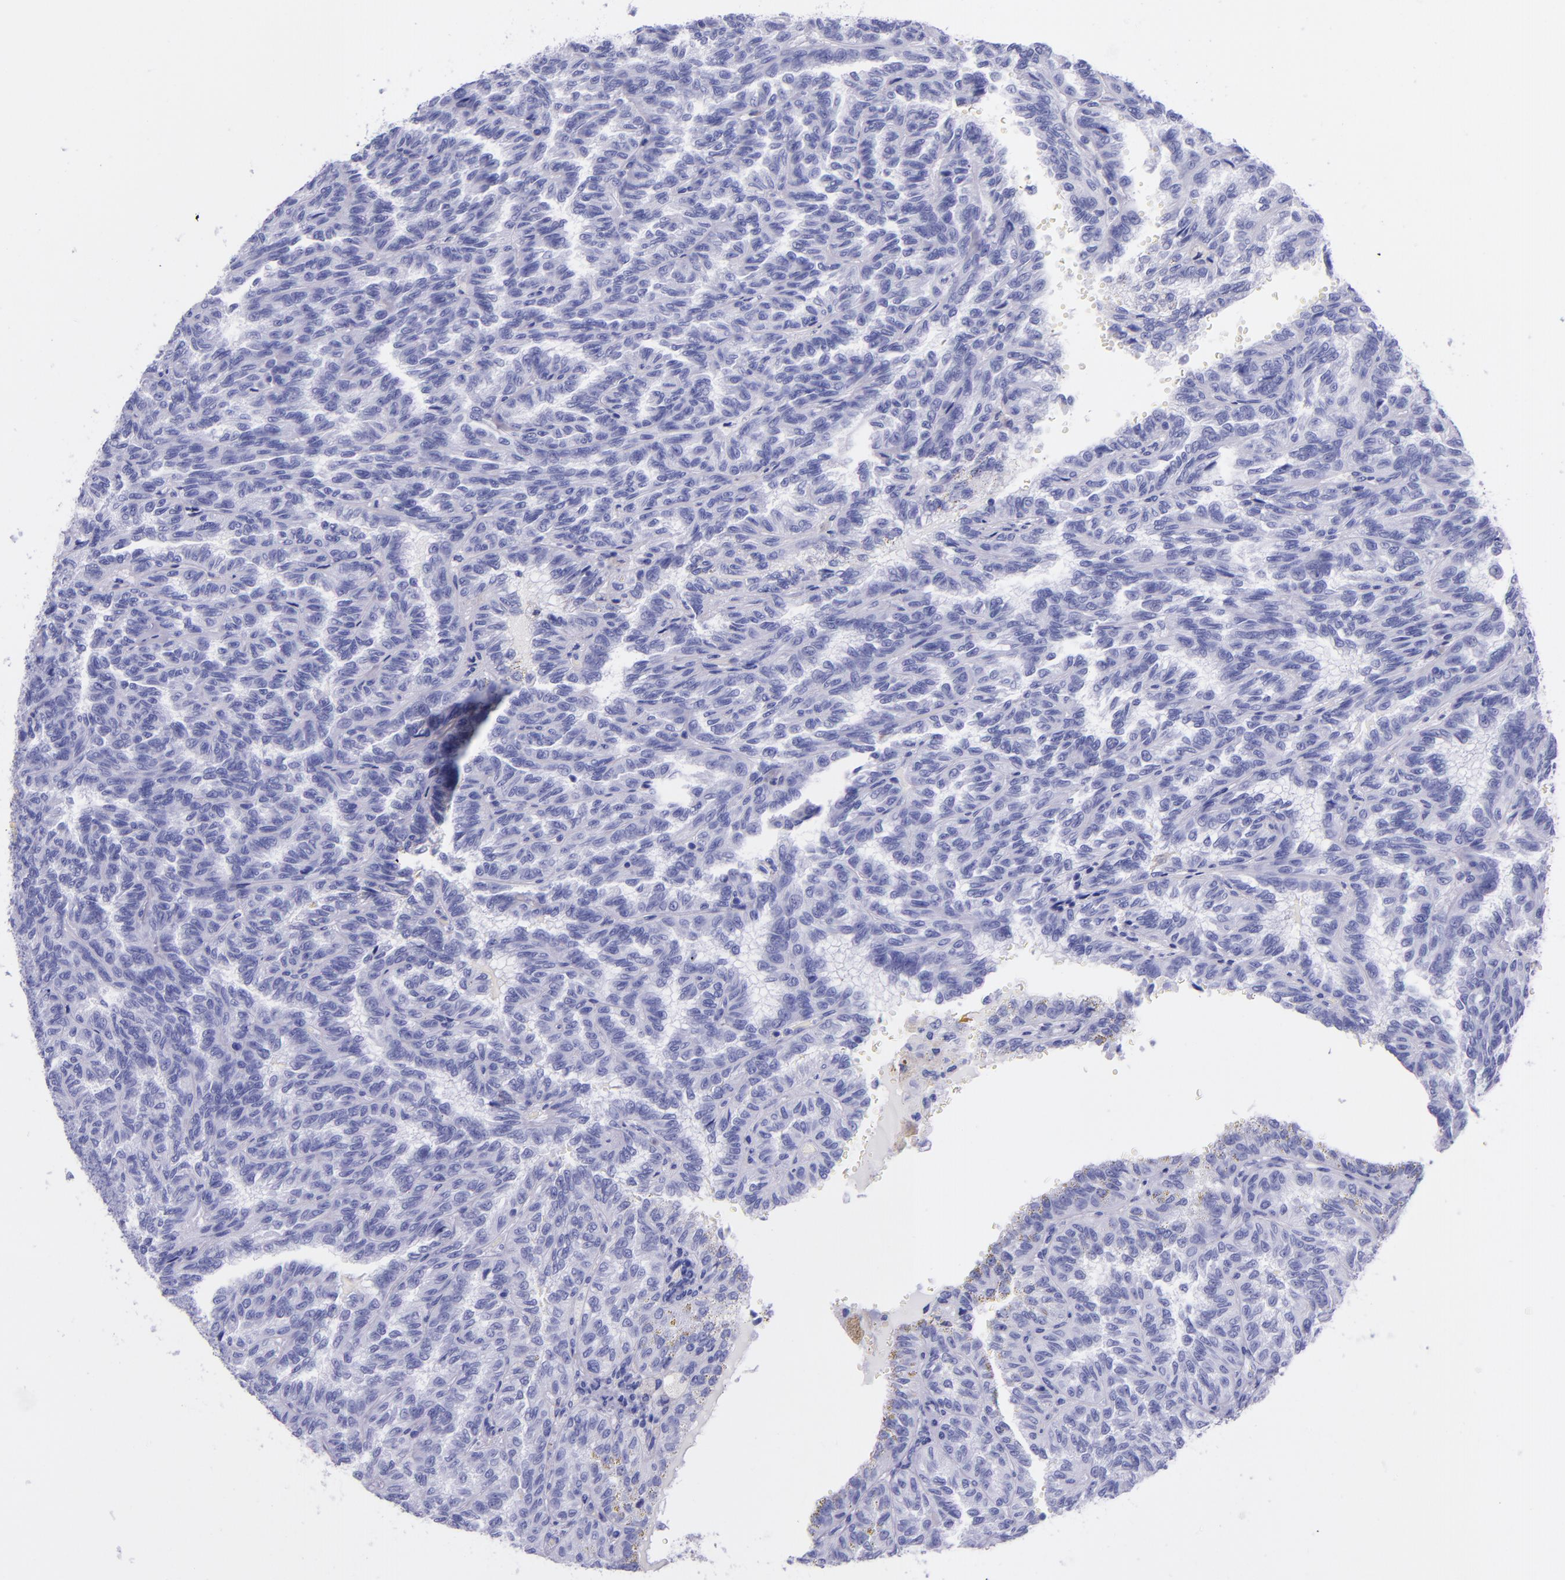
{"staining": {"intensity": "negative", "quantity": "none", "location": "none"}, "tissue": "renal cancer", "cell_type": "Tumor cells", "image_type": "cancer", "snomed": [{"axis": "morphology", "description": "Inflammation, NOS"}, {"axis": "morphology", "description": "Adenocarcinoma, NOS"}, {"axis": "topography", "description": "Kidney"}], "caption": "The photomicrograph exhibits no staining of tumor cells in renal cancer.", "gene": "LAG3", "patient": {"sex": "male", "age": 68}}